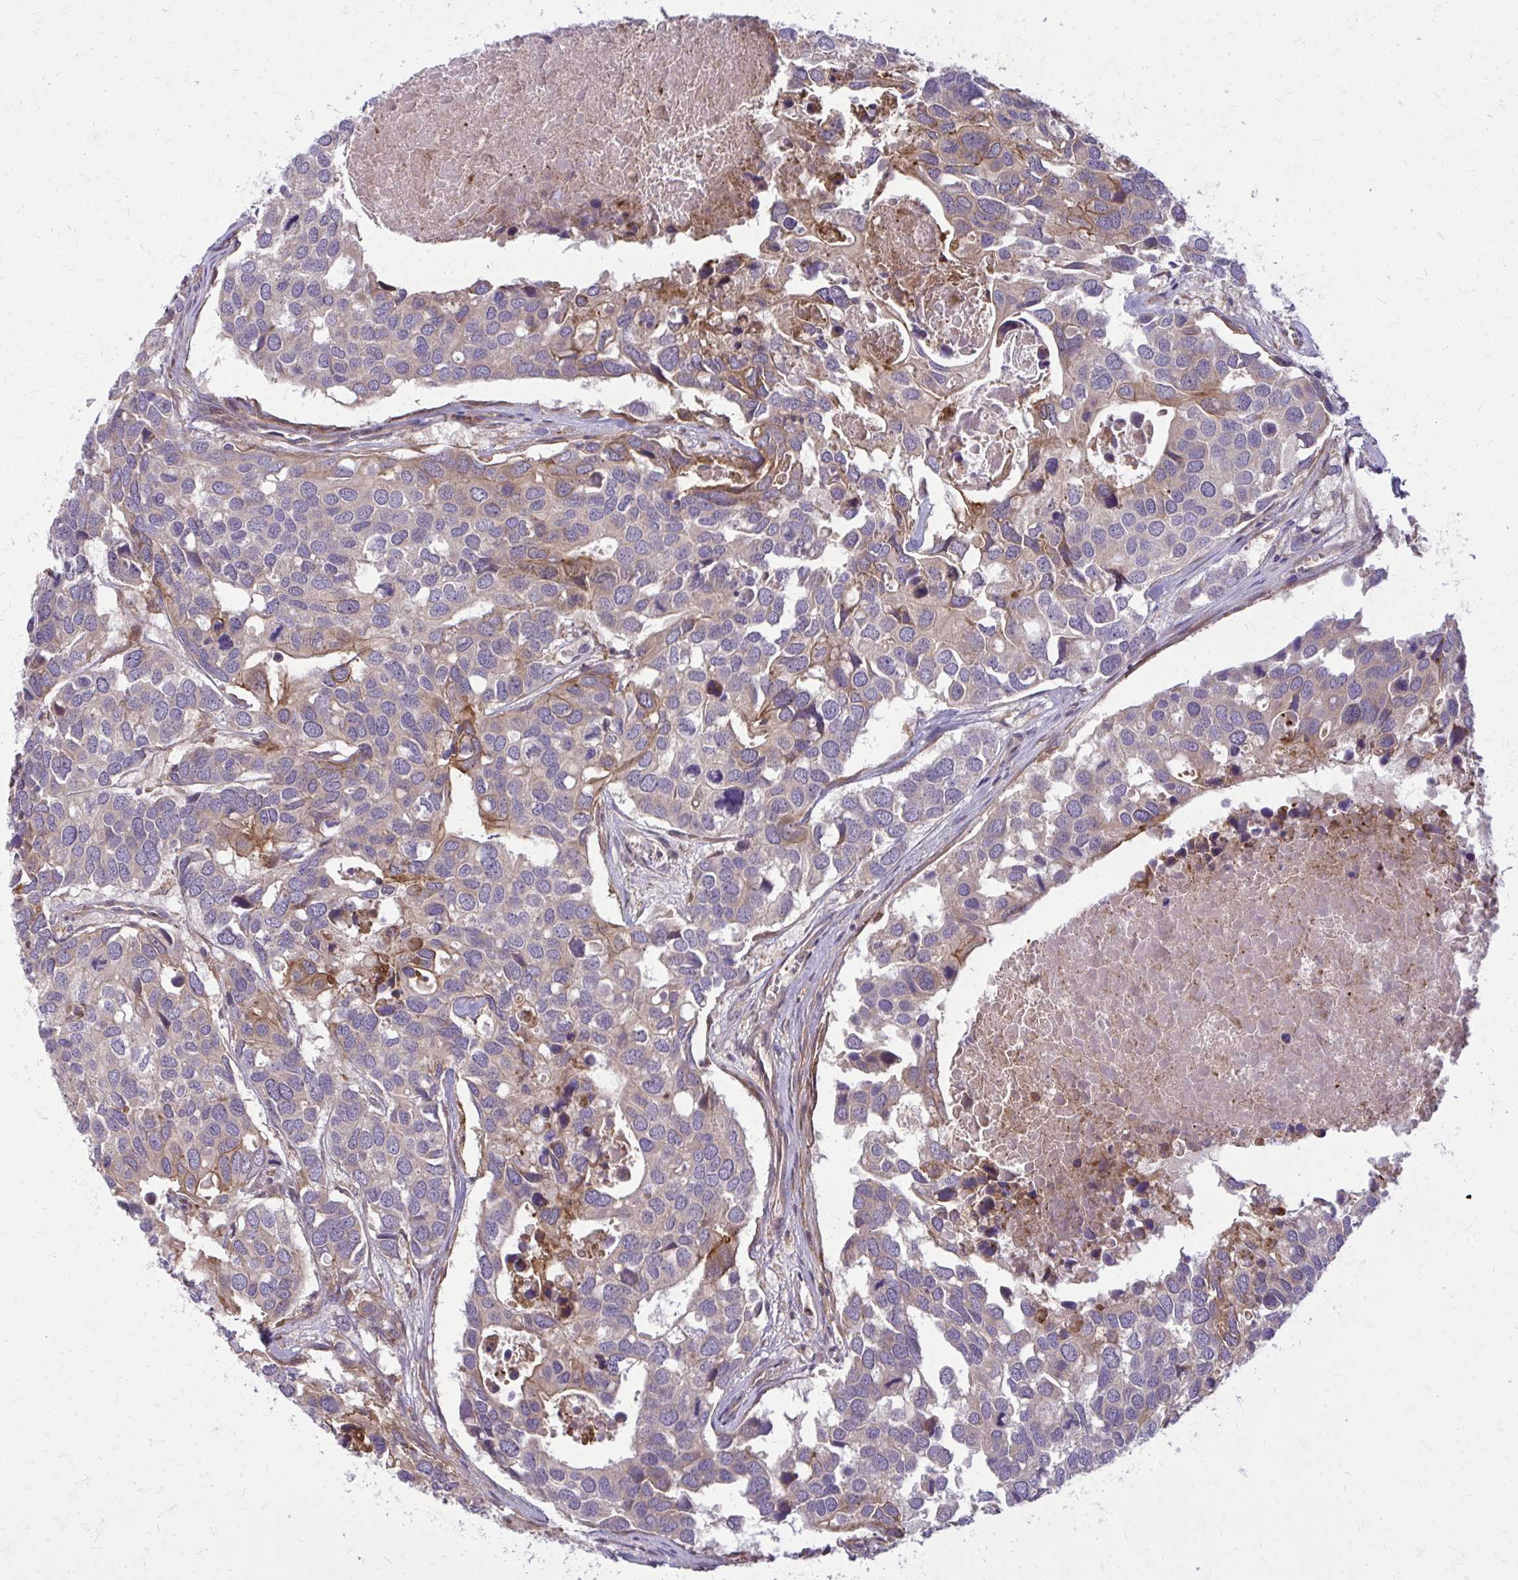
{"staining": {"intensity": "moderate", "quantity": "<25%", "location": "cytoplasmic/membranous"}, "tissue": "breast cancer", "cell_type": "Tumor cells", "image_type": "cancer", "snomed": [{"axis": "morphology", "description": "Duct carcinoma"}, {"axis": "topography", "description": "Breast"}], "caption": "DAB (3,3'-diaminobenzidine) immunohistochemical staining of human breast cancer shows moderate cytoplasmic/membranous protein staining in approximately <25% of tumor cells.", "gene": "OXNAD1", "patient": {"sex": "female", "age": 83}}